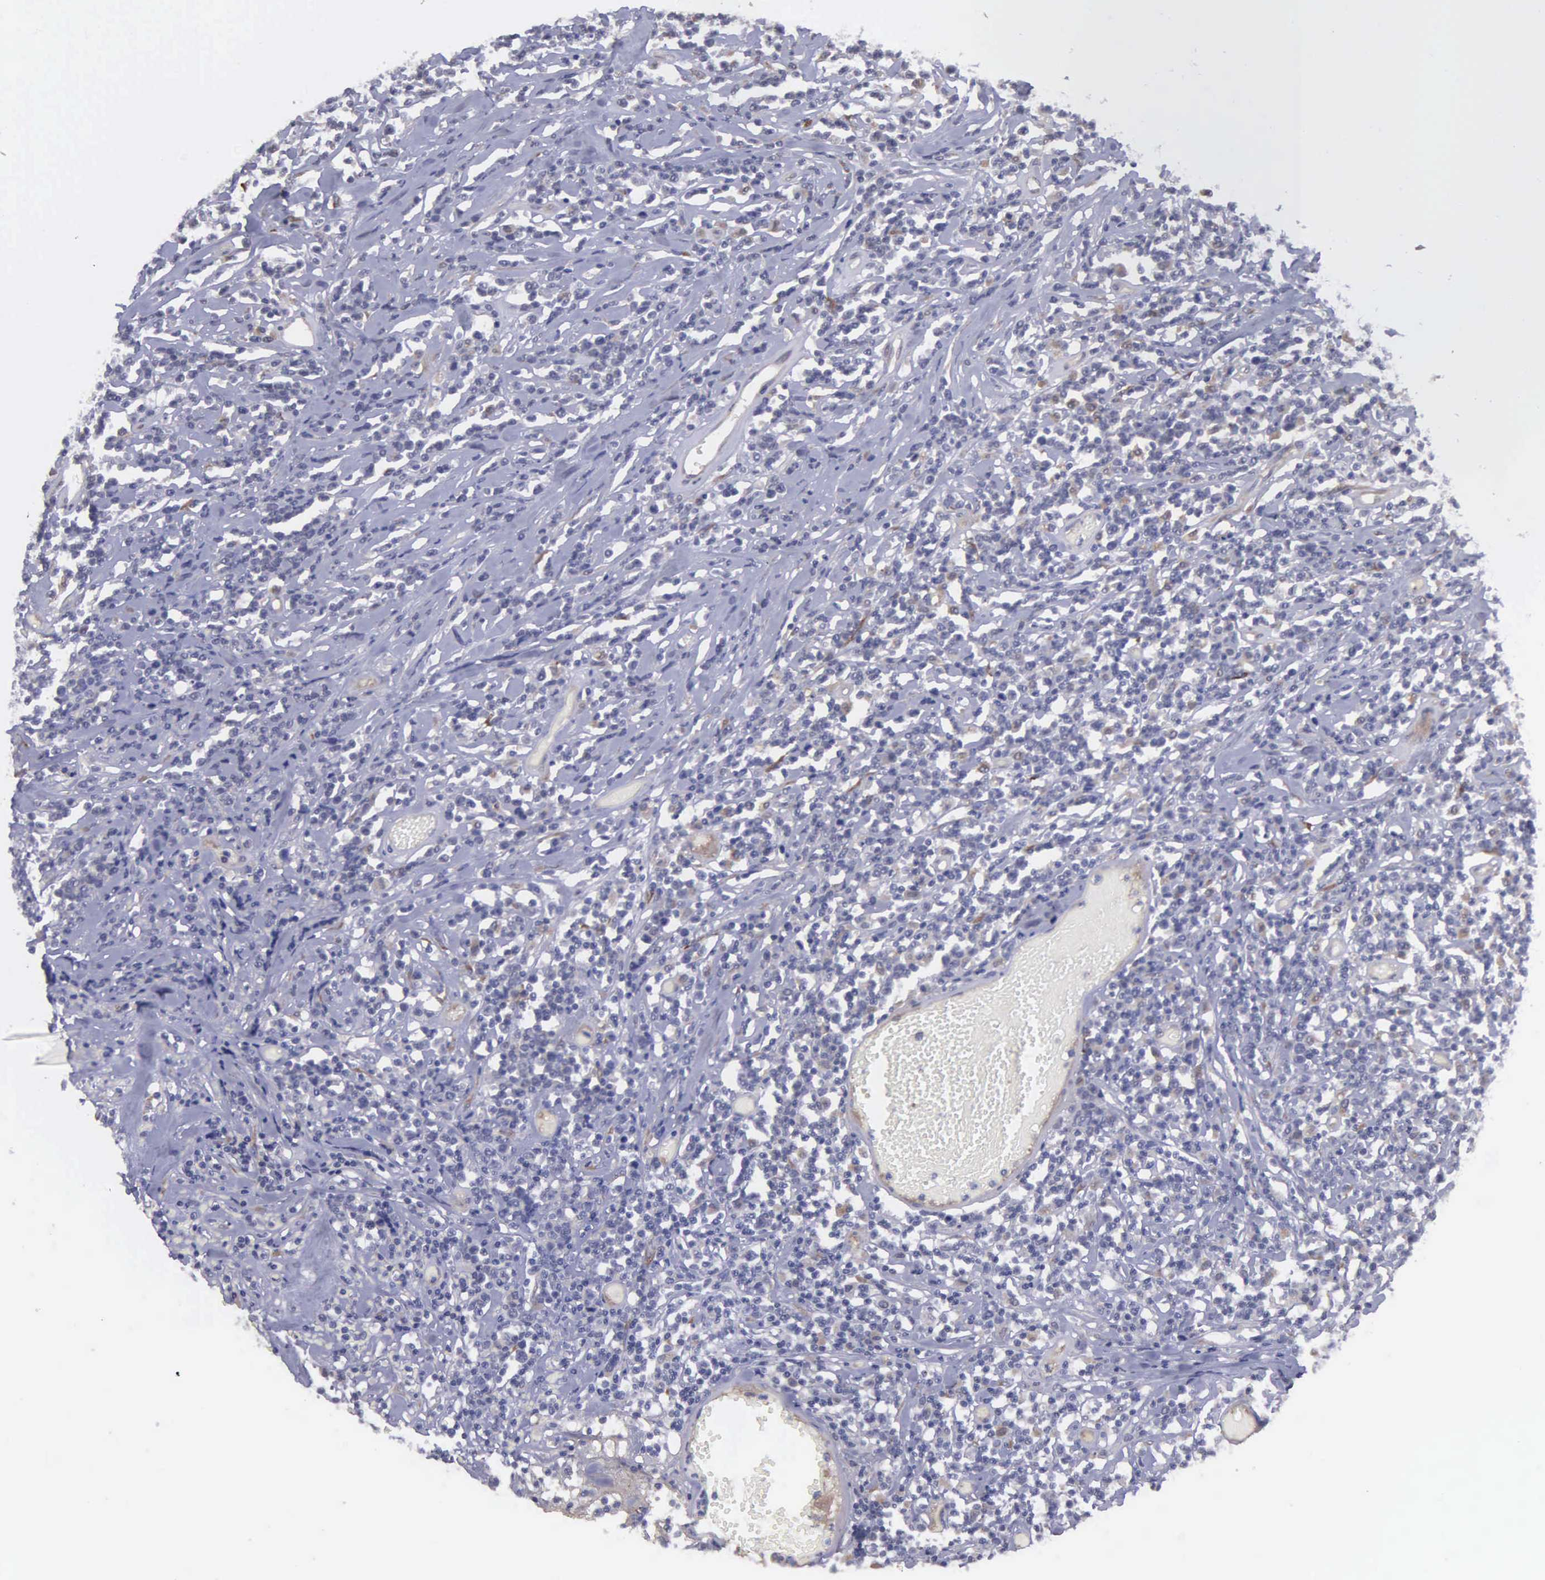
{"staining": {"intensity": "negative", "quantity": "none", "location": "none"}, "tissue": "lymphoma", "cell_type": "Tumor cells", "image_type": "cancer", "snomed": [{"axis": "morphology", "description": "Malignant lymphoma, non-Hodgkin's type, High grade"}, {"axis": "topography", "description": "Colon"}], "caption": "Image shows no significant protein expression in tumor cells of lymphoma.", "gene": "RTL10", "patient": {"sex": "male", "age": 82}}